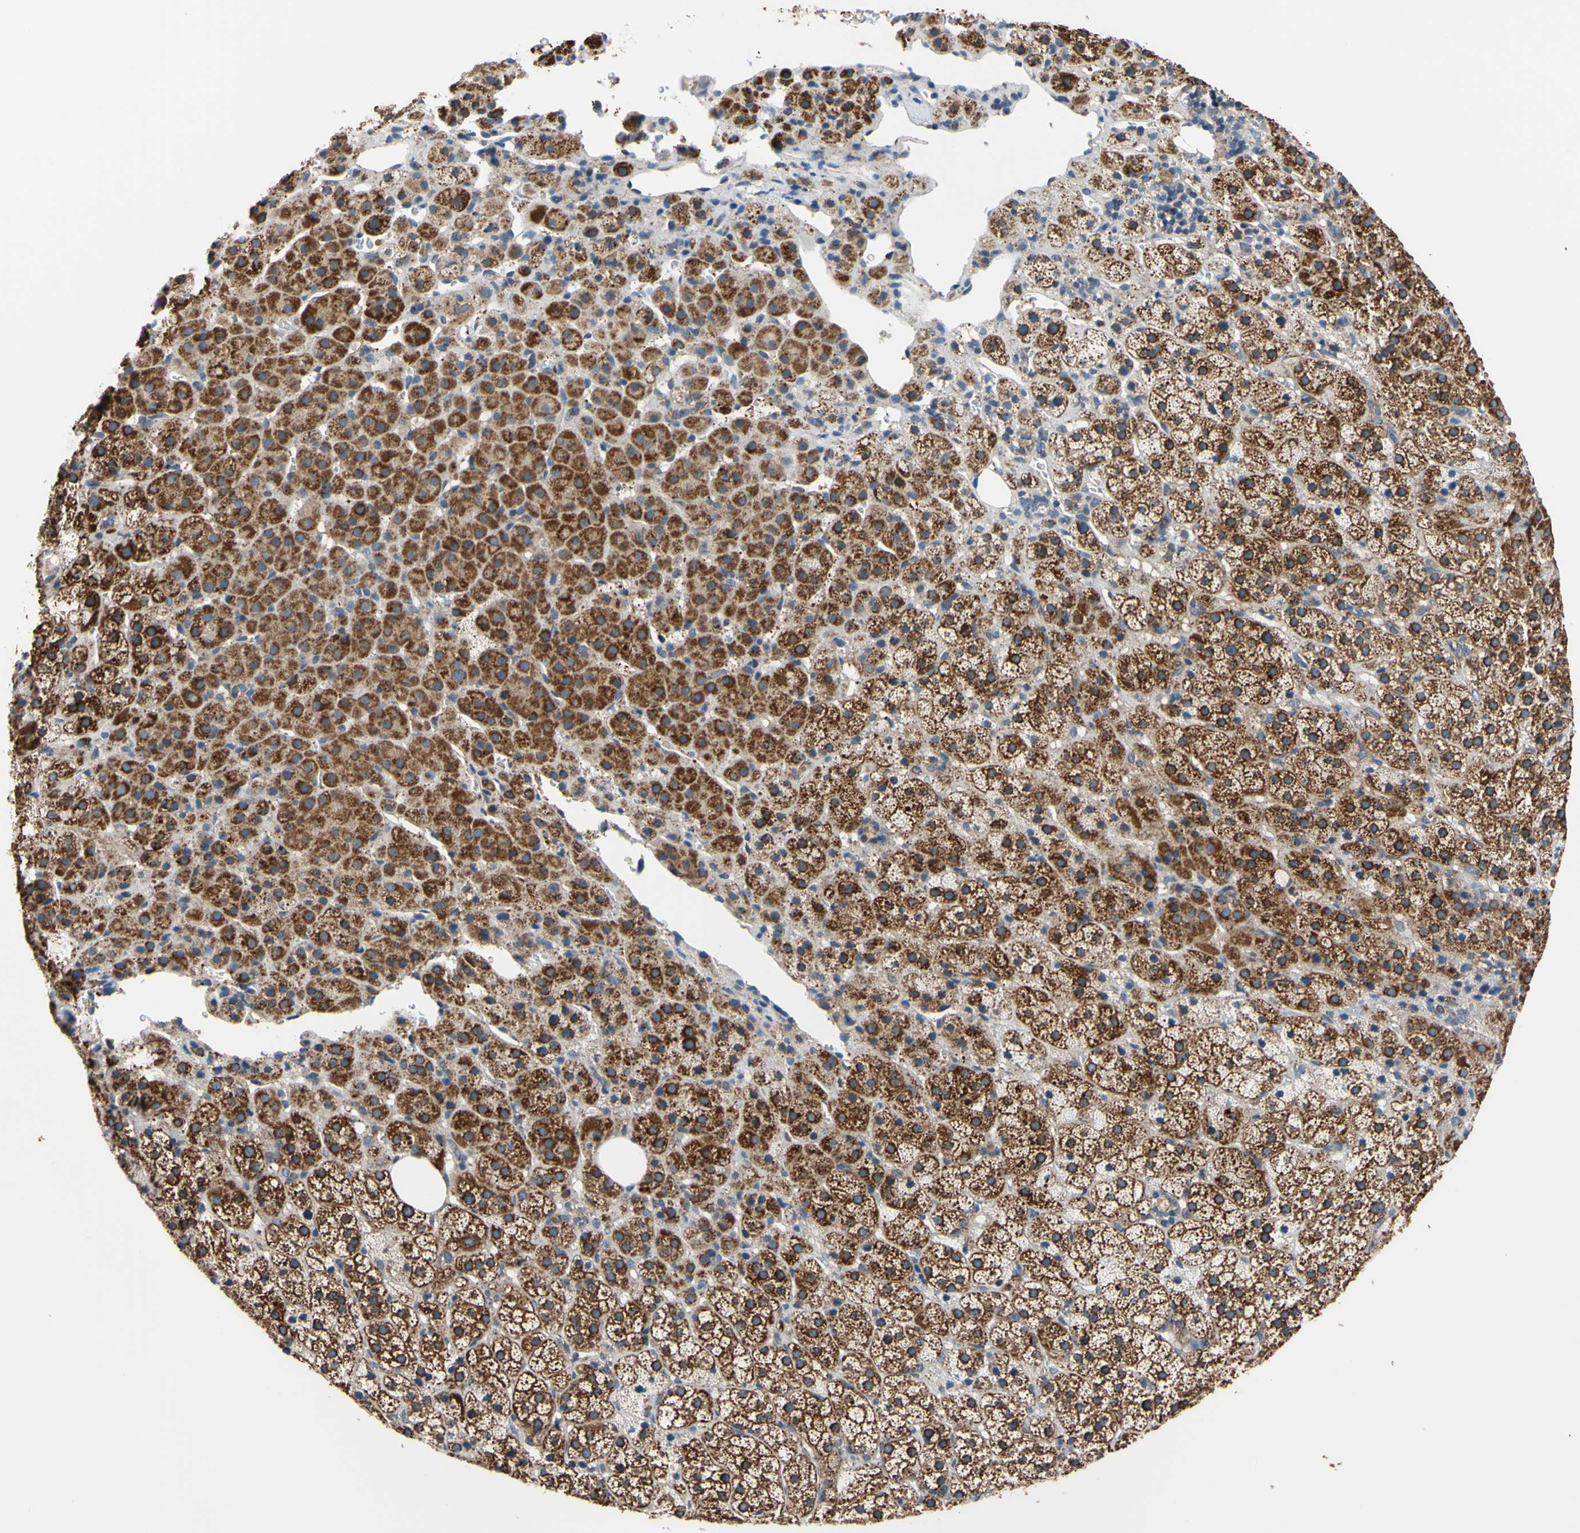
{"staining": {"intensity": "strong", "quantity": ">75%", "location": "cytoplasmic/membranous"}, "tissue": "adrenal gland", "cell_type": "Glandular cells", "image_type": "normal", "snomed": [{"axis": "morphology", "description": "Normal tissue, NOS"}, {"axis": "topography", "description": "Adrenal gland"}], "caption": "DAB immunohistochemical staining of unremarkable human adrenal gland displays strong cytoplasmic/membranous protein positivity in about >75% of glandular cells. The protein is stained brown, and the nuclei are stained in blue (DAB IHC with brightfield microscopy, high magnification).", "gene": "CLPP", "patient": {"sex": "female", "age": 57}}